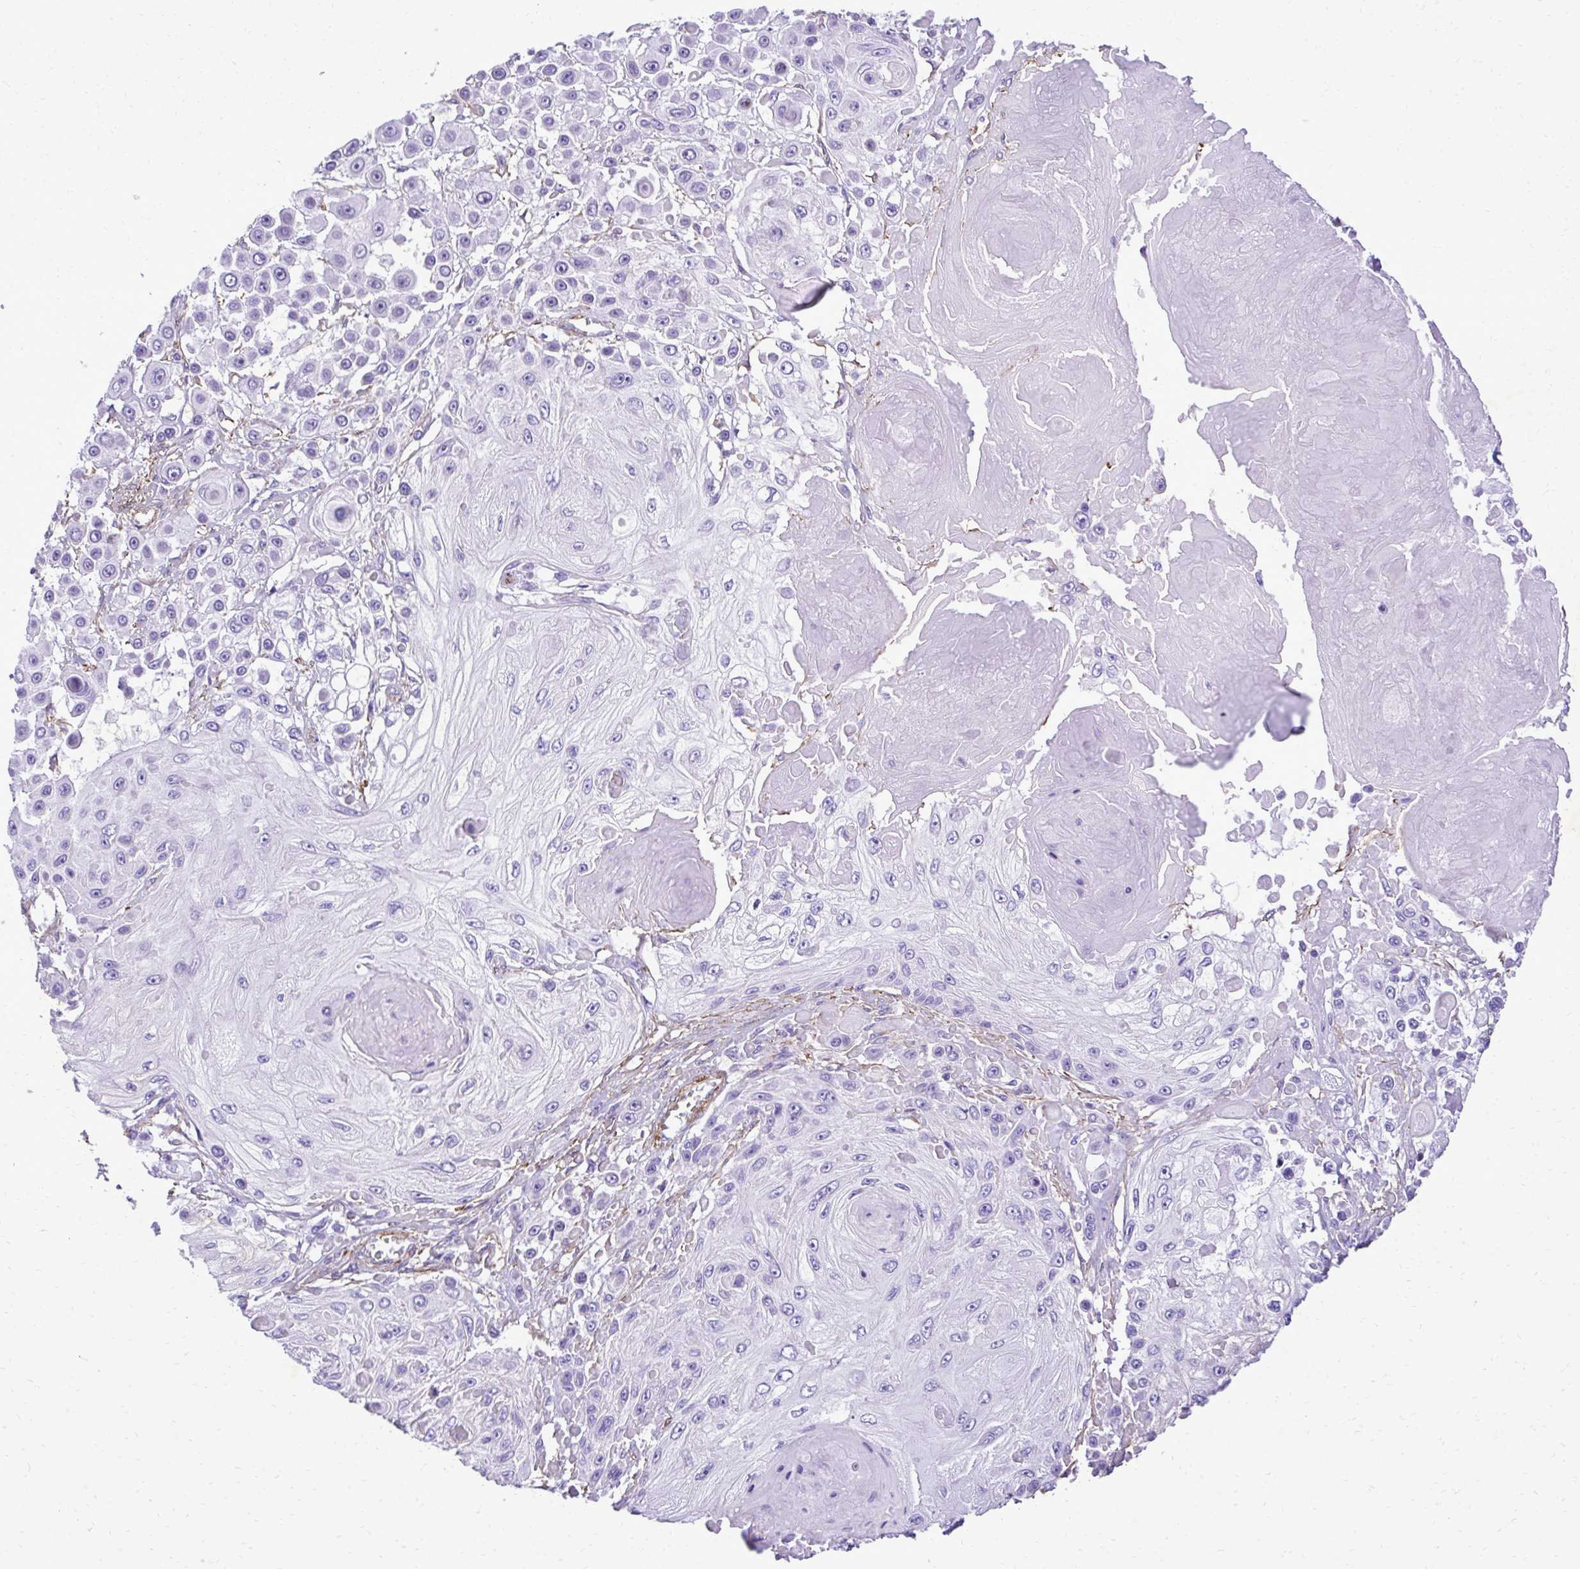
{"staining": {"intensity": "negative", "quantity": "none", "location": "none"}, "tissue": "skin cancer", "cell_type": "Tumor cells", "image_type": "cancer", "snomed": [{"axis": "morphology", "description": "Squamous cell carcinoma, NOS"}, {"axis": "topography", "description": "Skin"}], "caption": "Human skin squamous cell carcinoma stained for a protein using immunohistochemistry (IHC) demonstrates no staining in tumor cells.", "gene": "PITPNM3", "patient": {"sex": "male", "age": 67}}